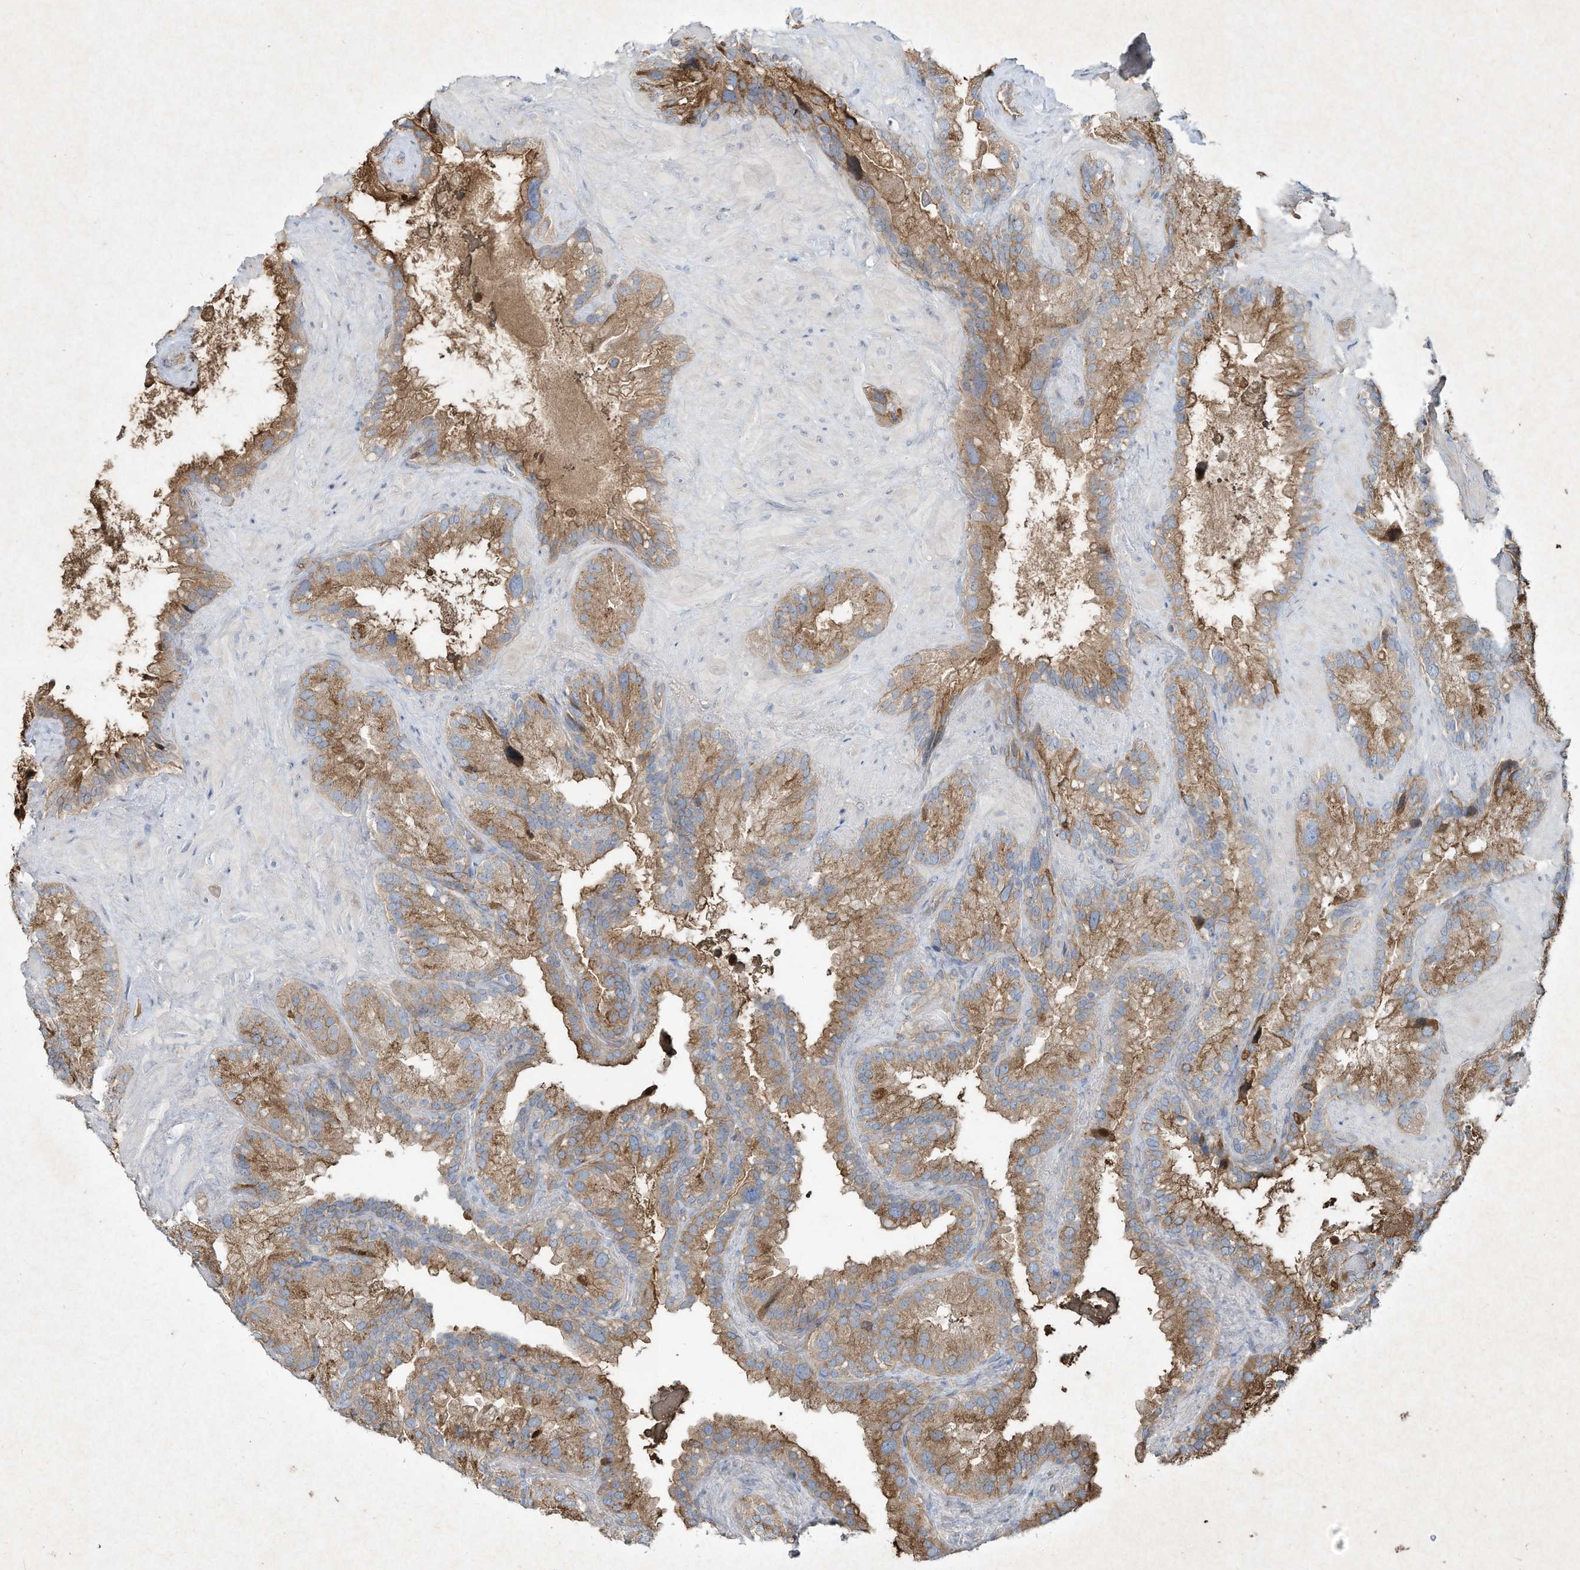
{"staining": {"intensity": "moderate", "quantity": ">75%", "location": "cytoplasmic/membranous"}, "tissue": "seminal vesicle", "cell_type": "Glandular cells", "image_type": "normal", "snomed": [{"axis": "morphology", "description": "Normal tissue, NOS"}, {"axis": "topography", "description": "Prostate"}, {"axis": "topography", "description": "Seminal veicle"}], "caption": "A micrograph of human seminal vesicle stained for a protein reveals moderate cytoplasmic/membranous brown staining in glandular cells. (IHC, brightfield microscopy, high magnification).", "gene": "HTR5A", "patient": {"sex": "male", "age": 68}}